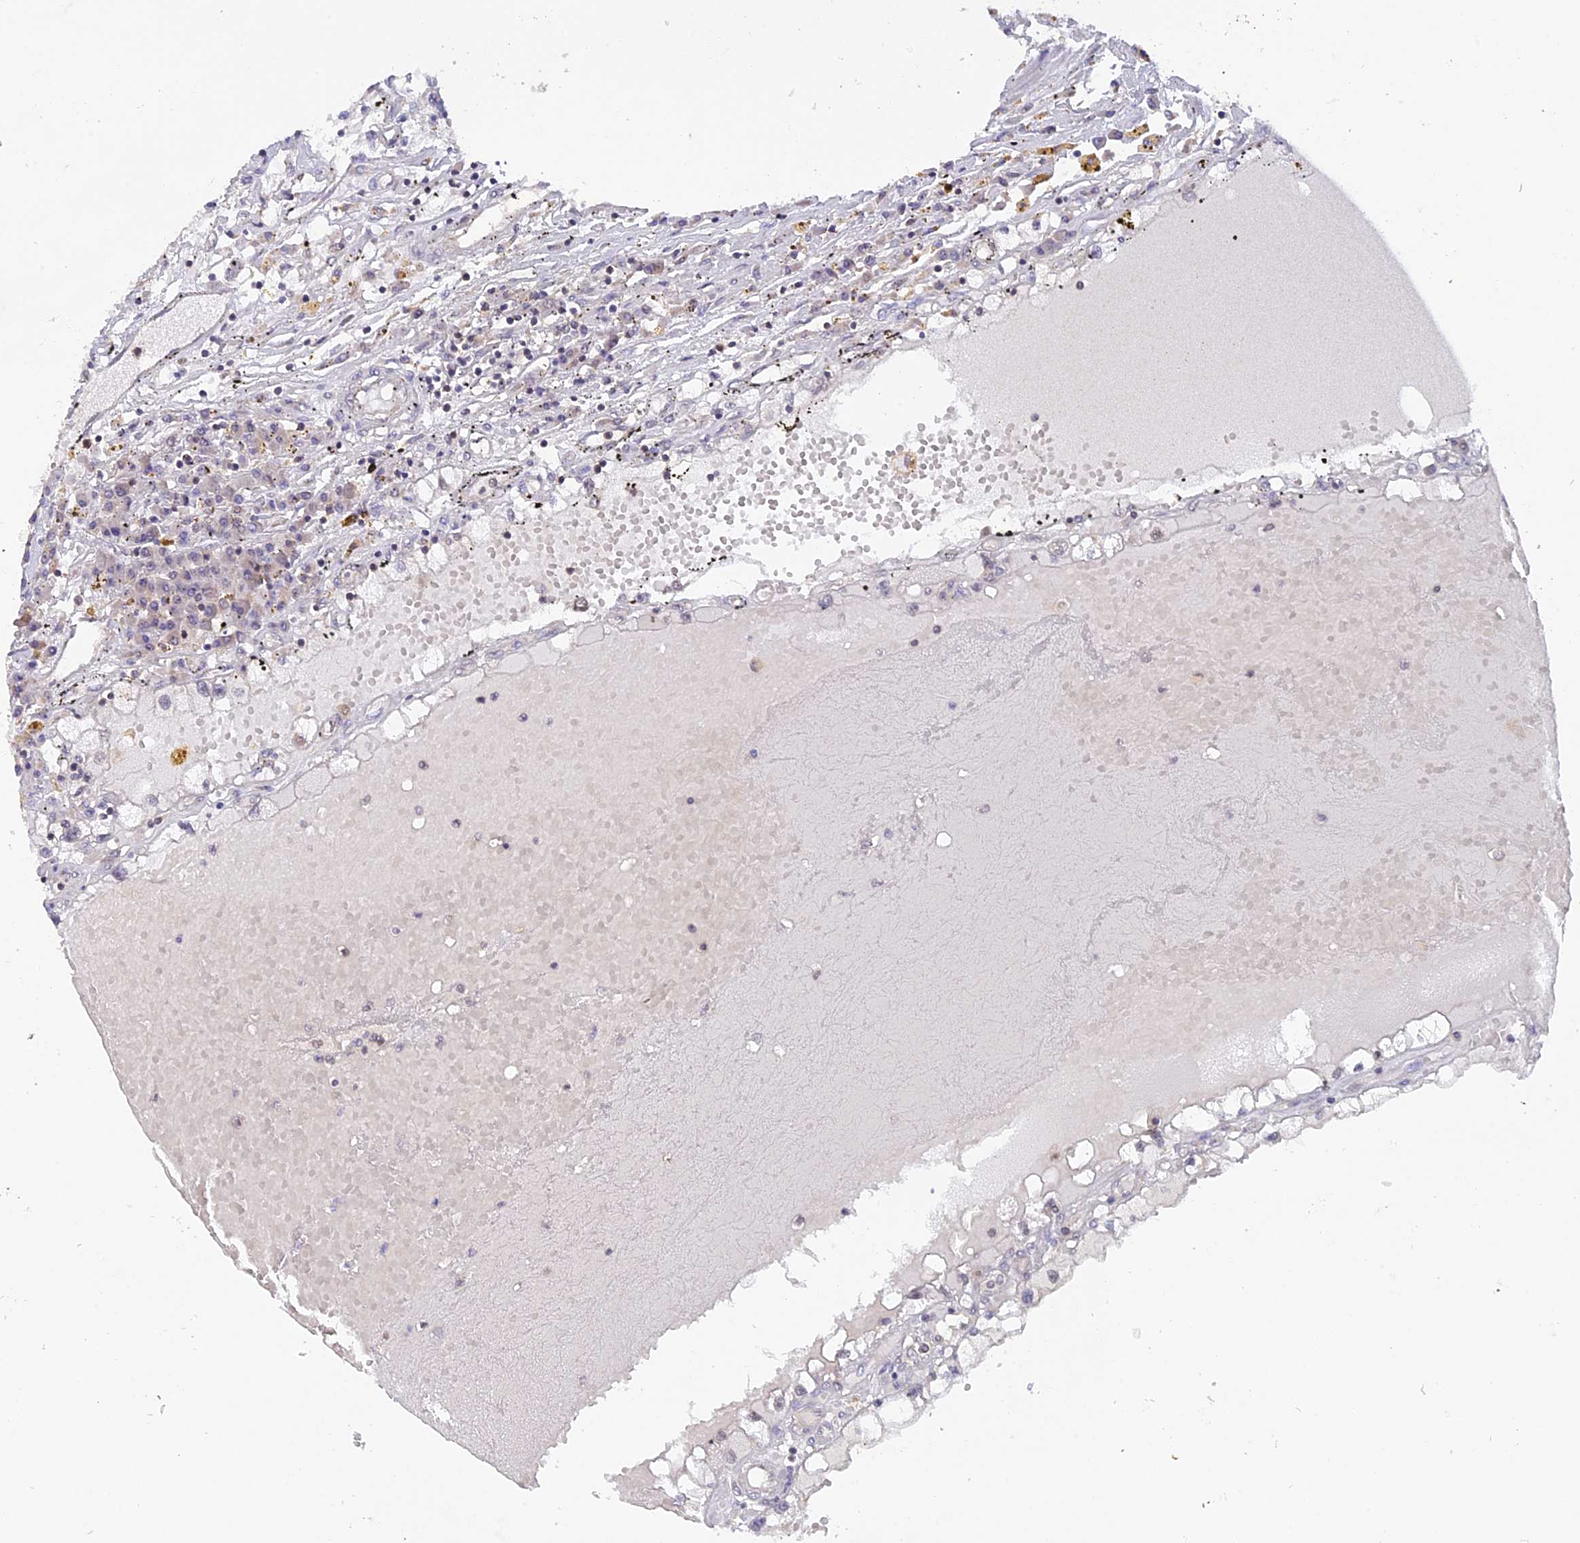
{"staining": {"intensity": "negative", "quantity": "none", "location": "none"}, "tissue": "renal cancer", "cell_type": "Tumor cells", "image_type": "cancer", "snomed": [{"axis": "morphology", "description": "Adenocarcinoma, NOS"}, {"axis": "topography", "description": "Kidney"}], "caption": "Tumor cells are negative for brown protein staining in renal cancer. Nuclei are stained in blue.", "gene": "RFC5", "patient": {"sex": "male", "age": 56}}